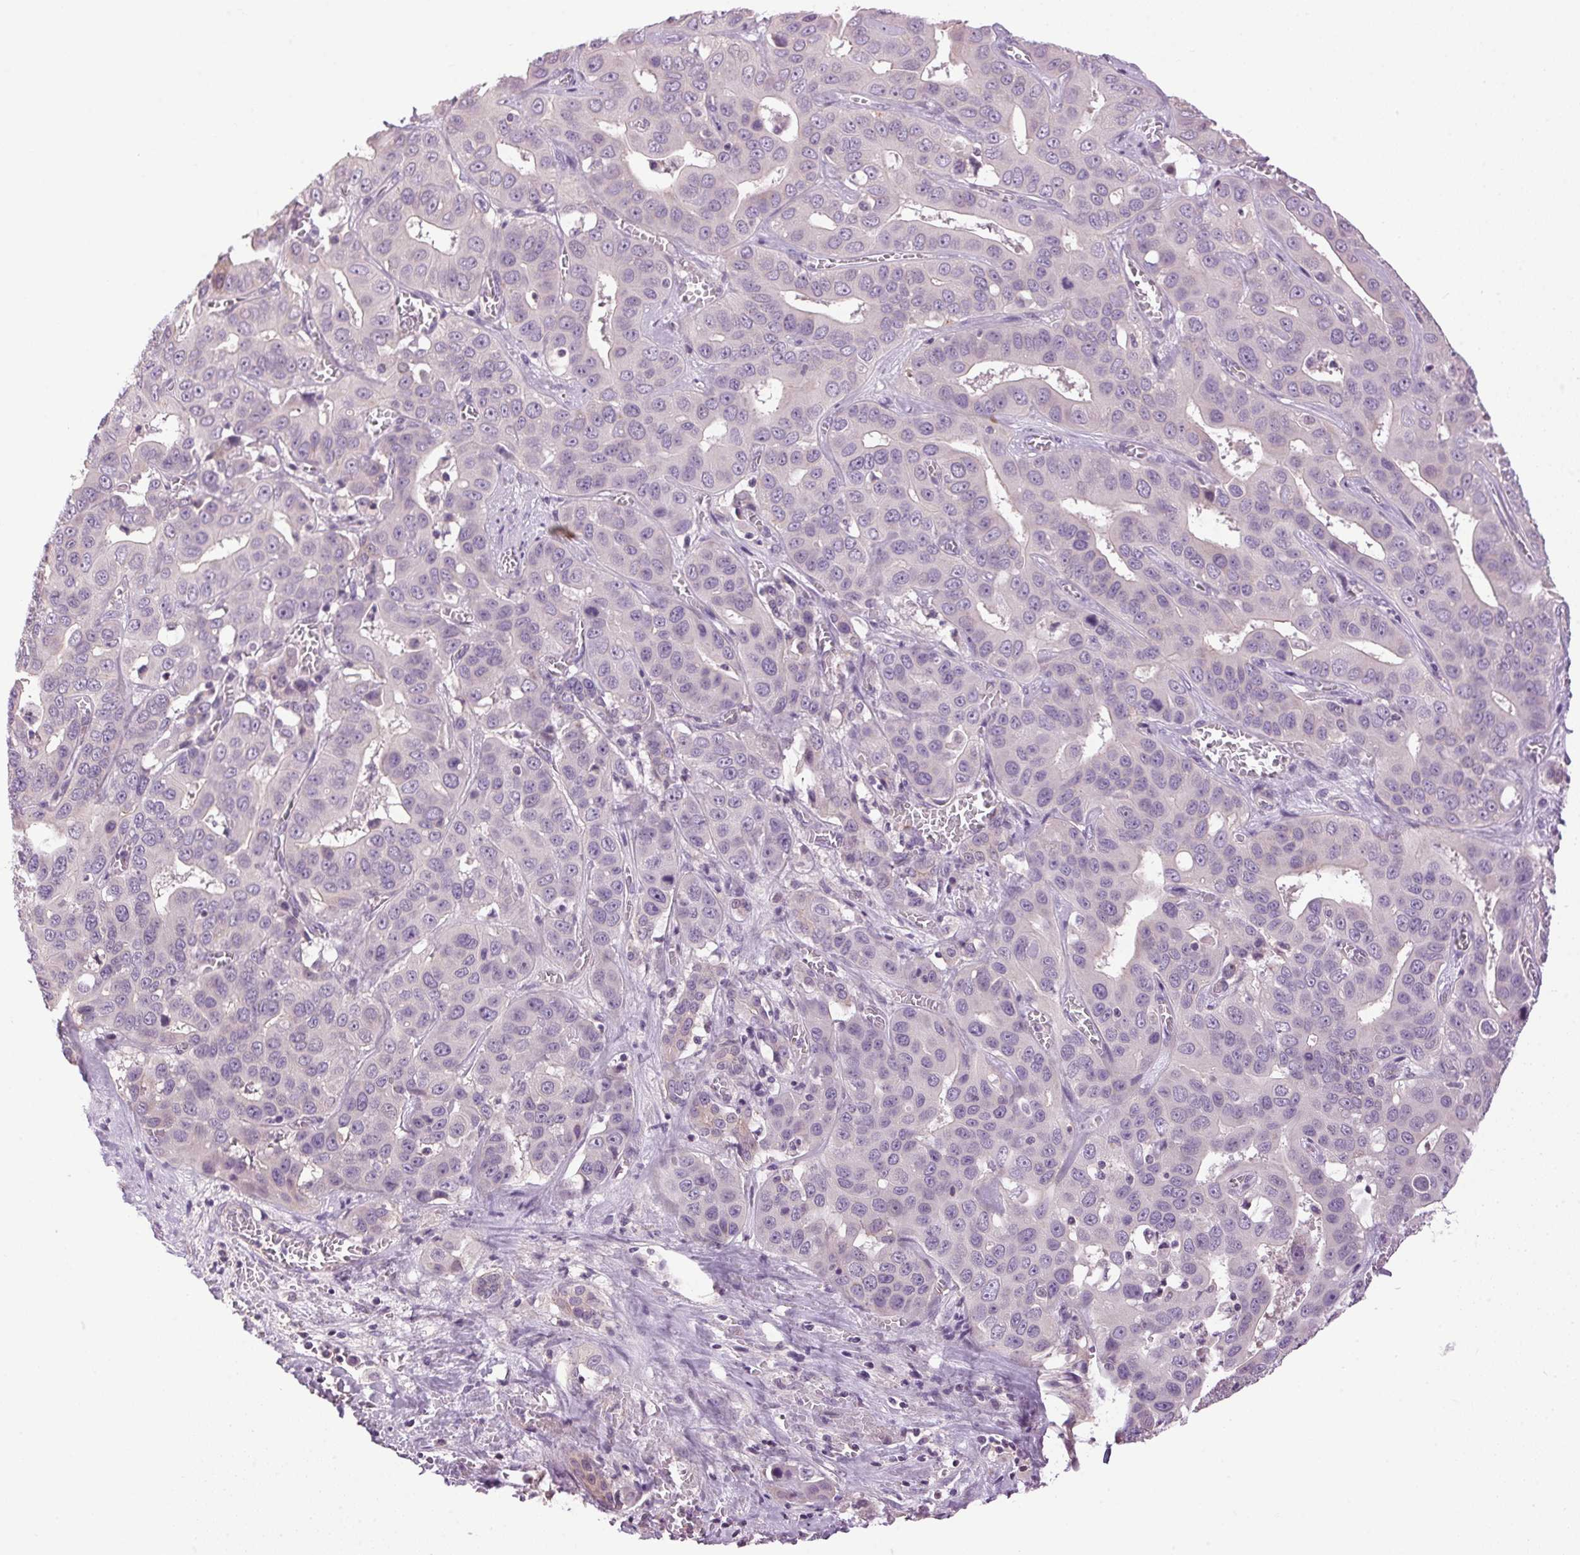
{"staining": {"intensity": "negative", "quantity": "none", "location": "none"}, "tissue": "liver cancer", "cell_type": "Tumor cells", "image_type": "cancer", "snomed": [{"axis": "morphology", "description": "Cholangiocarcinoma"}, {"axis": "topography", "description": "Liver"}], "caption": "The micrograph demonstrates no staining of tumor cells in liver cholangiocarcinoma.", "gene": "GOLPH3", "patient": {"sex": "female", "age": 52}}